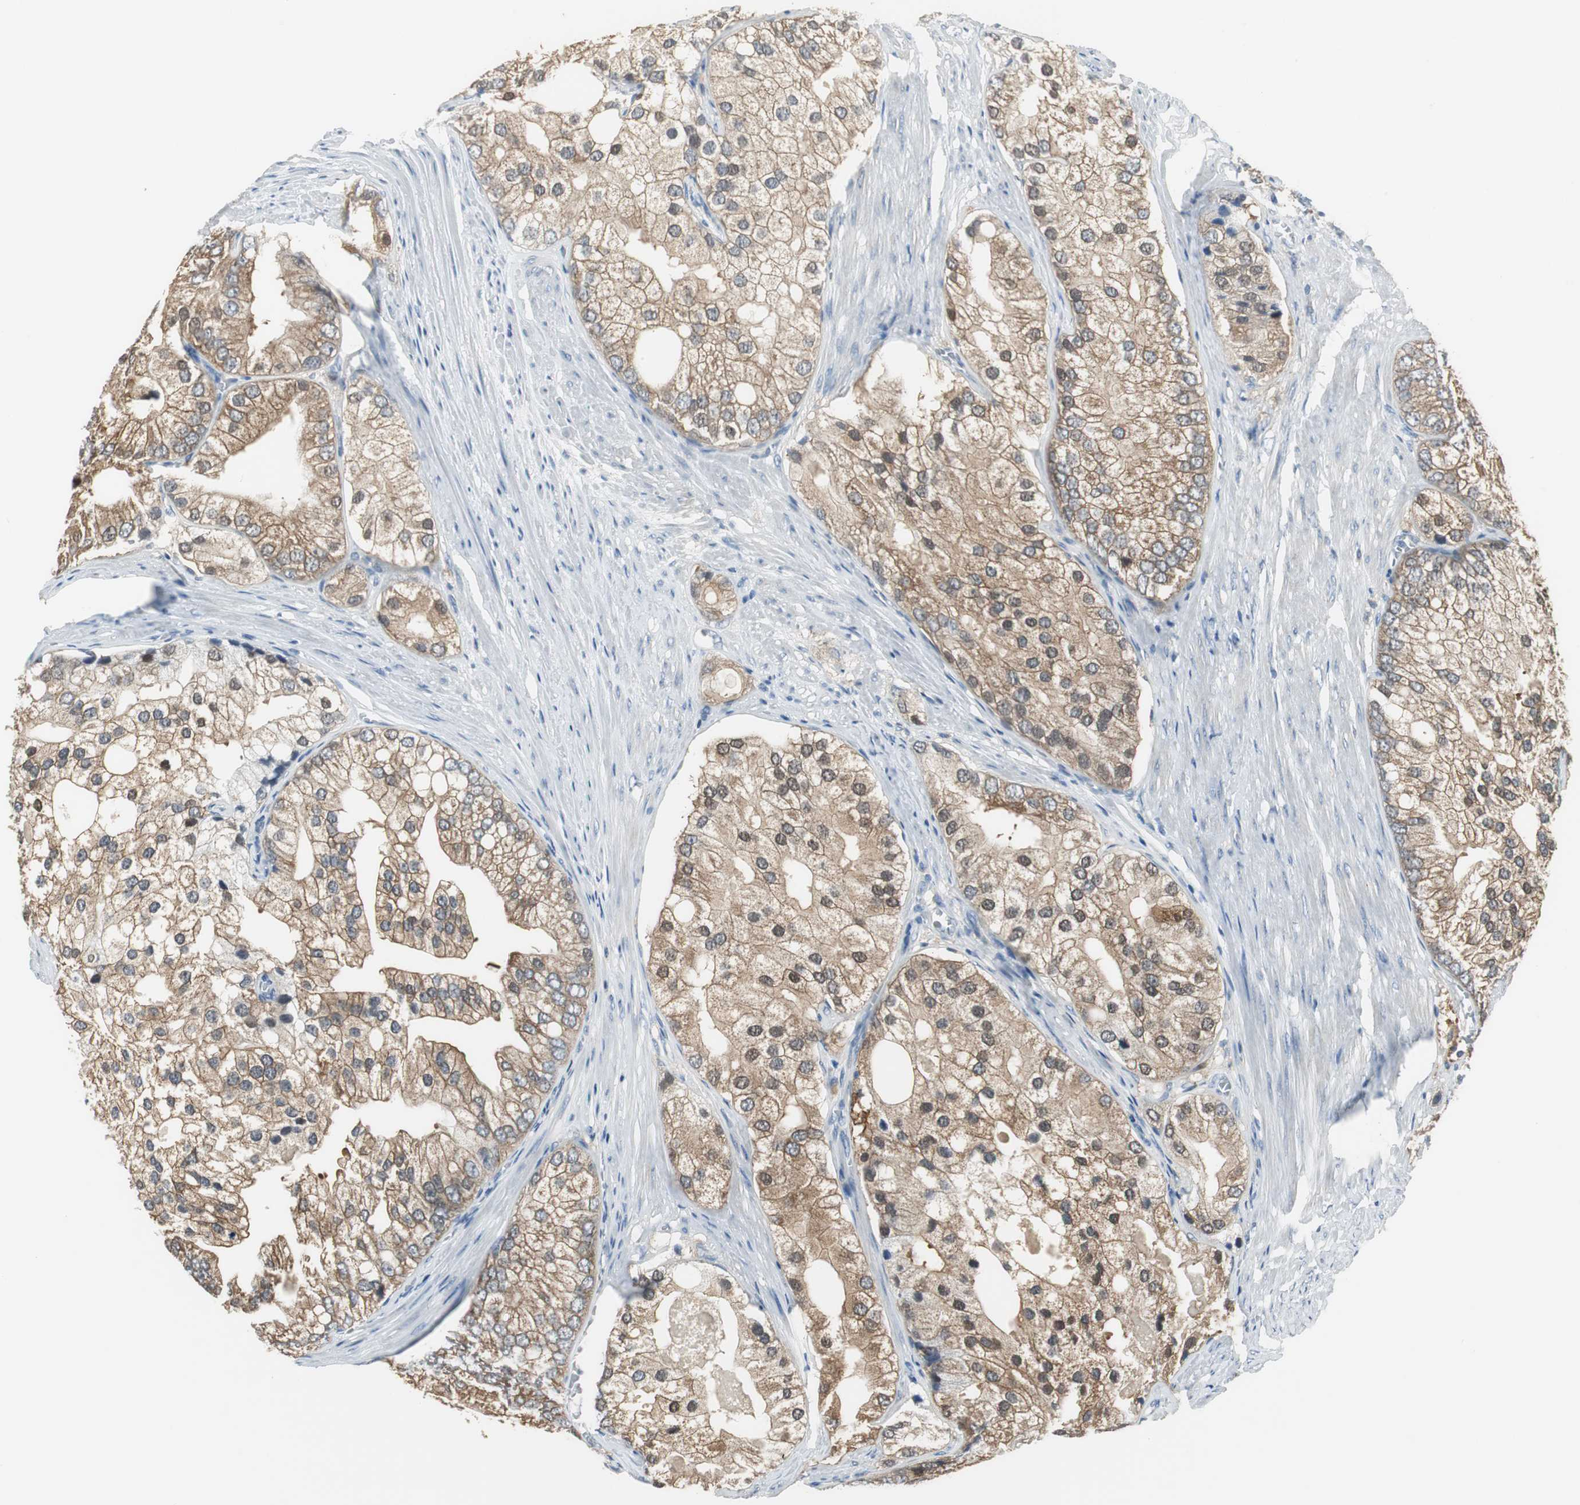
{"staining": {"intensity": "weak", "quantity": ">75%", "location": "cytoplasmic/membranous"}, "tissue": "prostate cancer", "cell_type": "Tumor cells", "image_type": "cancer", "snomed": [{"axis": "morphology", "description": "Adenocarcinoma, Low grade"}, {"axis": "topography", "description": "Prostate"}], "caption": "Prostate cancer (adenocarcinoma (low-grade)) was stained to show a protein in brown. There is low levels of weak cytoplasmic/membranous expression in about >75% of tumor cells. (DAB = brown stain, brightfield microscopy at high magnification).", "gene": "MSTO1", "patient": {"sex": "male", "age": 69}}